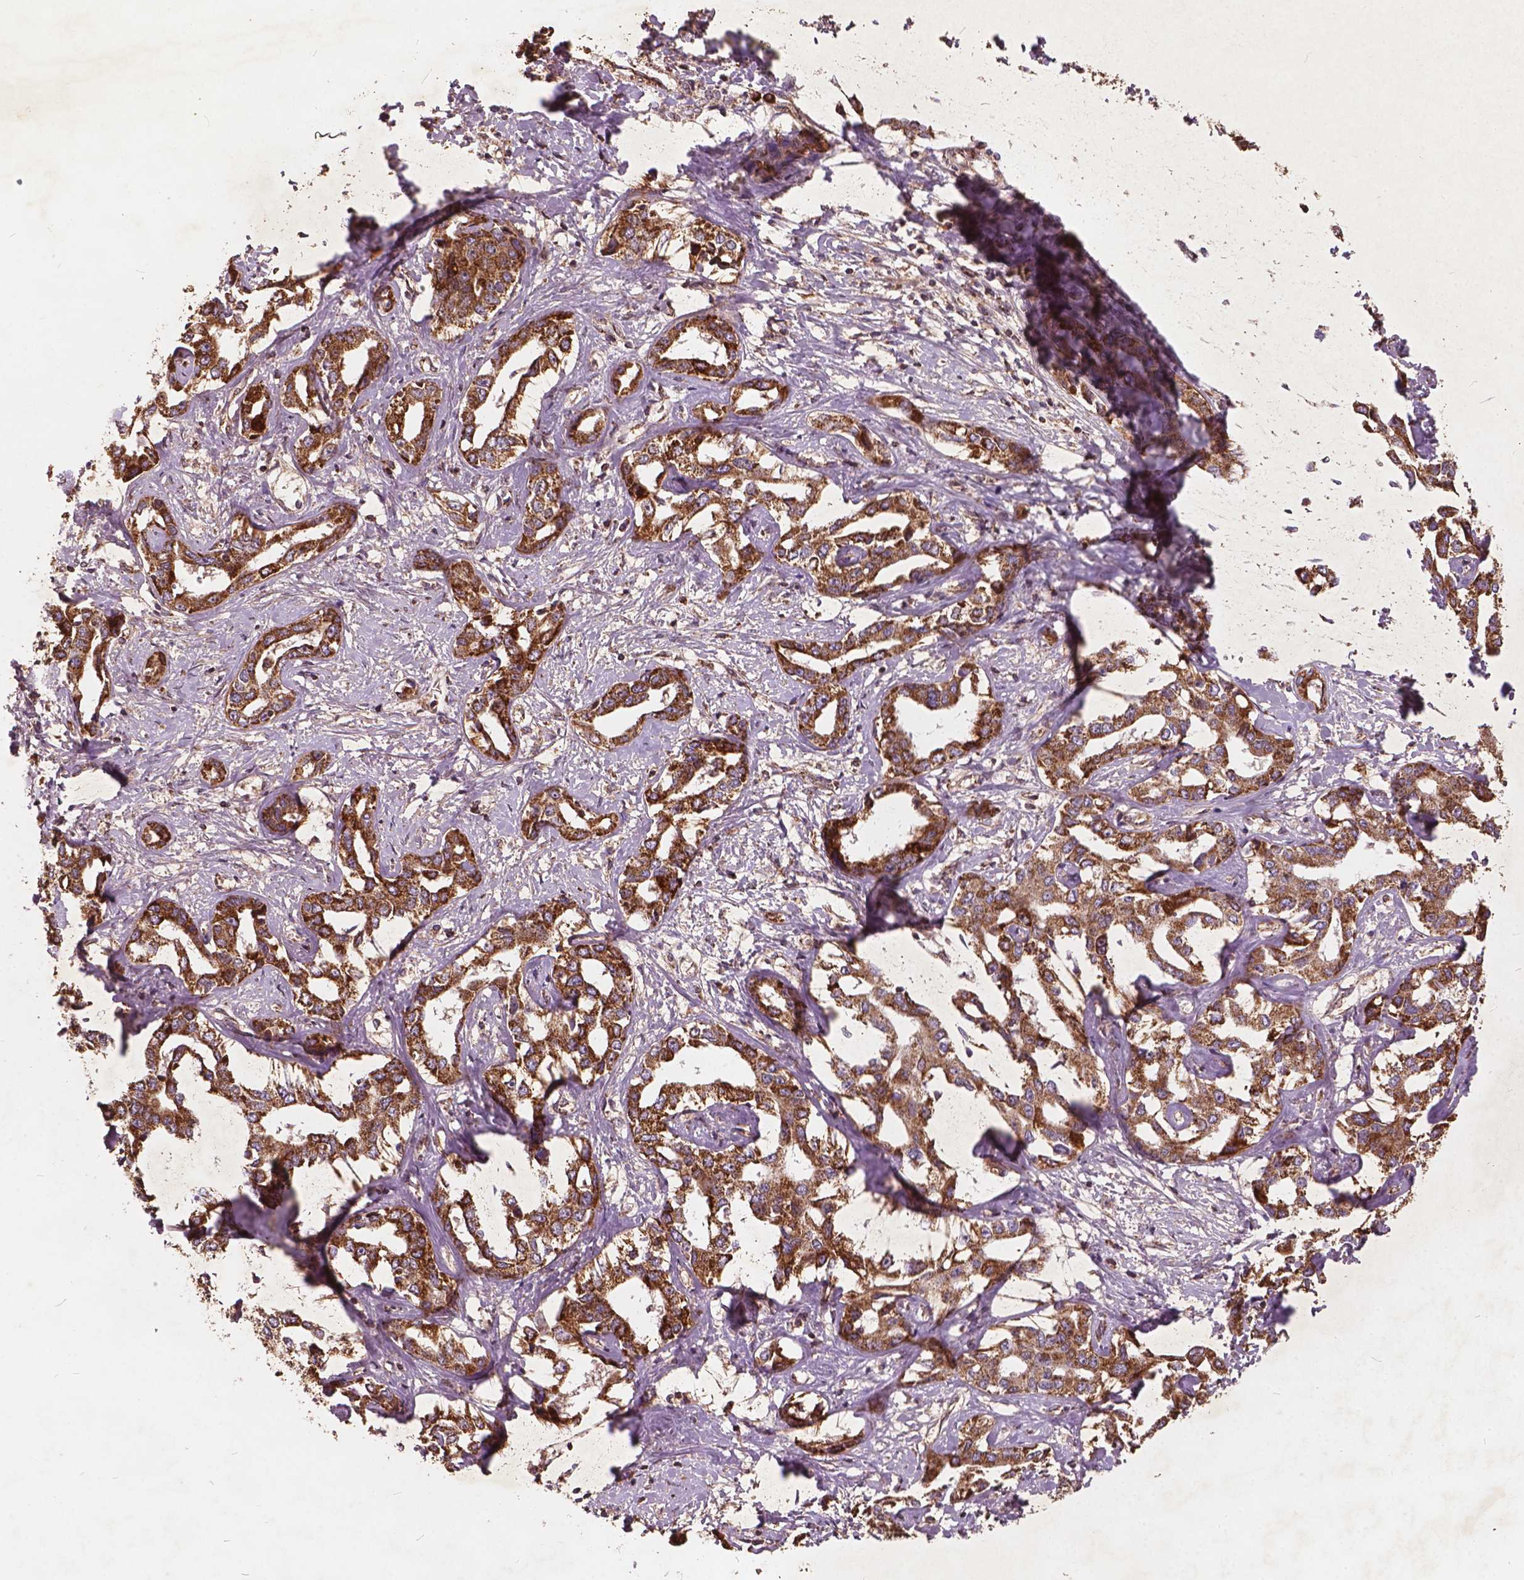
{"staining": {"intensity": "strong", "quantity": ">75%", "location": "cytoplasmic/membranous"}, "tissue": "liver cancer", "cell_type": "Tumor cells", "image_type": "cancer", "snomed": [{"axis": "morphology", "description": "Cholangiocarcinoma"}, {"axis": "topography", "description": "Liver"}], "caption": "Liver cholangiocarcinoma was stained to show a protein in brown. There is high levels of strong cytoplasmic/membranous staining in about >75% of tumor cells.", "gene": "UBXN2A", "patient": {"sex": "male", "age": 59}}